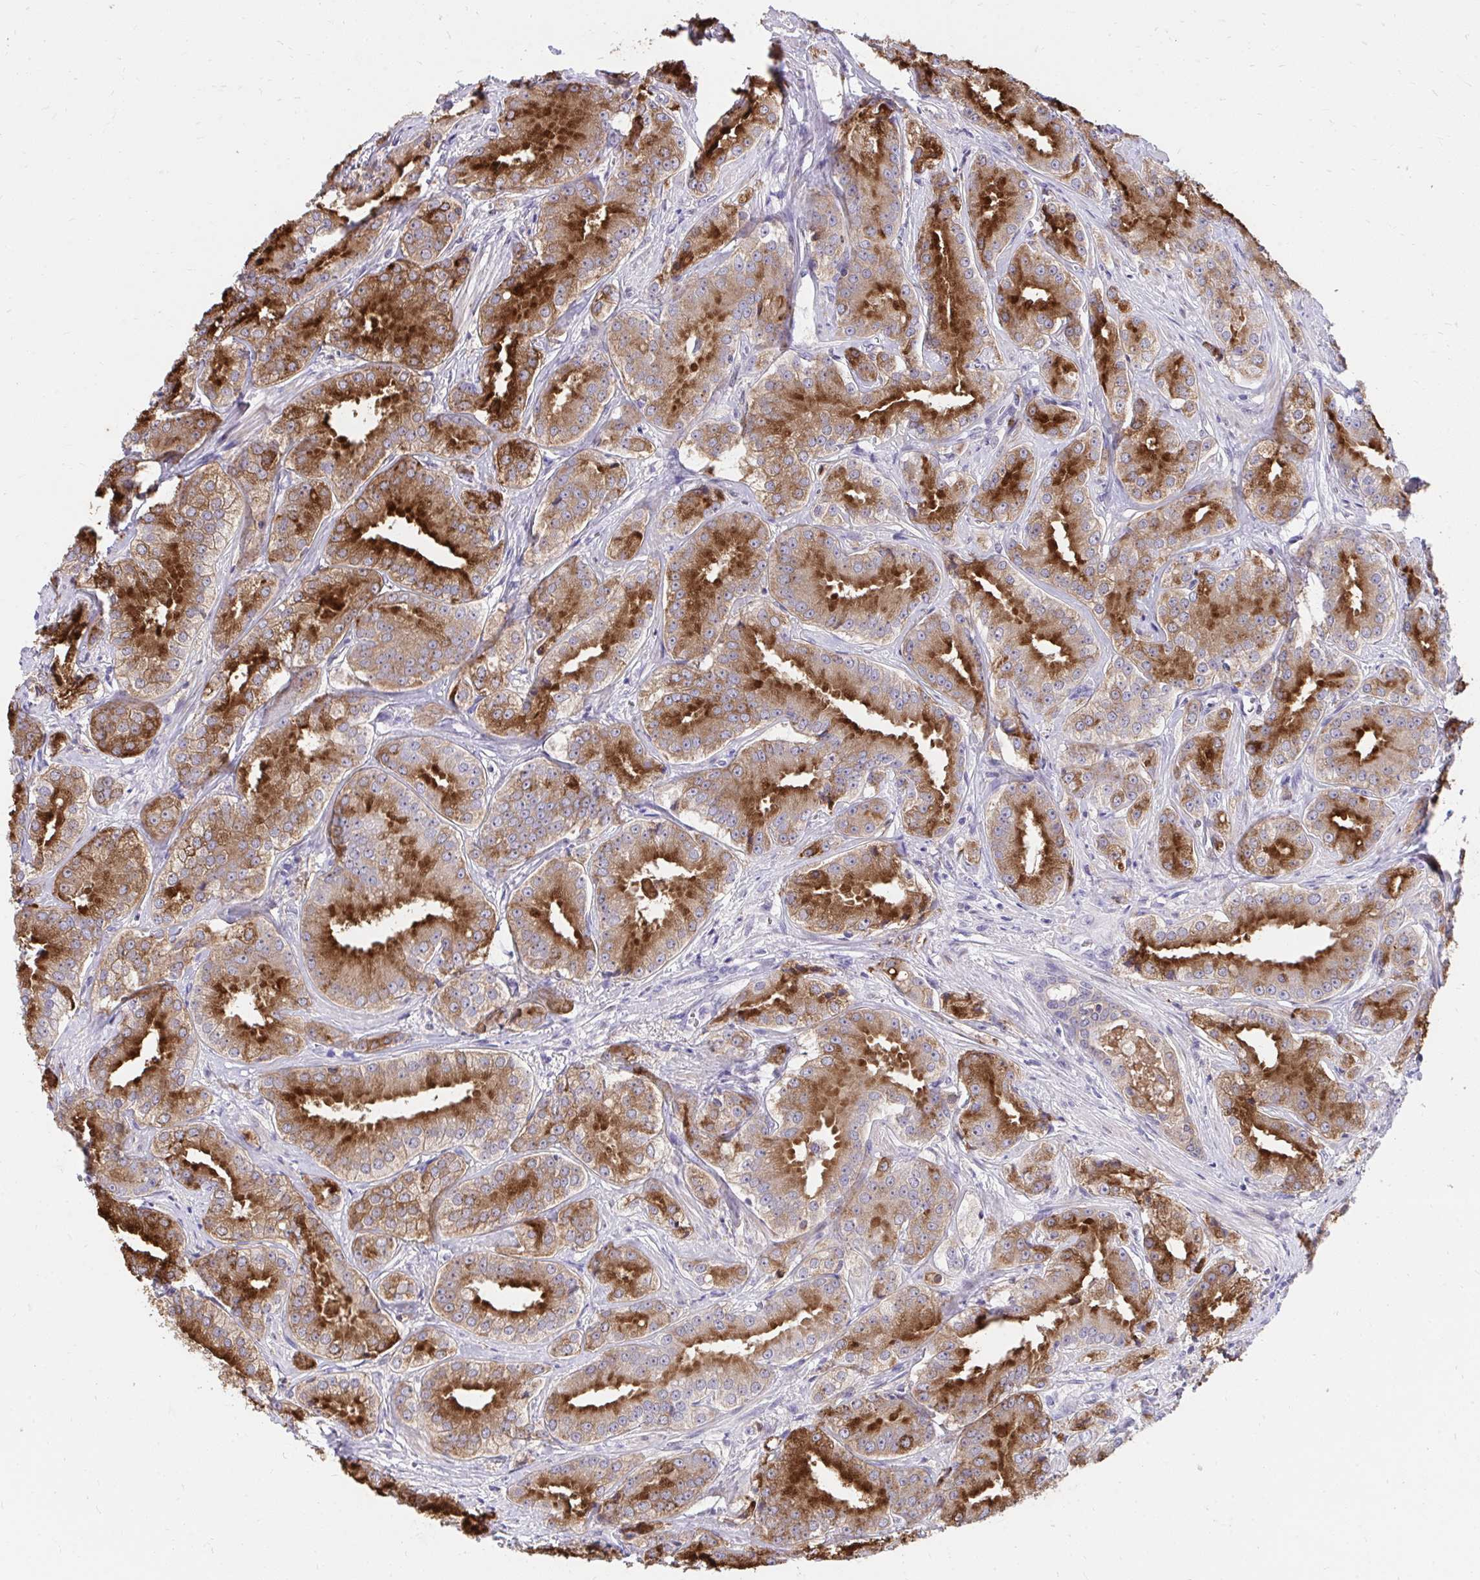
{"staining": {"intensity": "strong", "quantity": ">75%", "location": "cytoplasmic/membranous"}, "tissue": "prostate cancer", "cell_type": "Tumor cells", "image_type": "cancer", "snomed": [{"axis": "morphology", "description": "Adenocarcinoma, High grade"}, {"axis": "topography", "description": "Prostate"}], "caption": "IHC image of human prostate cancer stained for a protein (brown), which demonstrates high levels of strong cytoplasmic/membranous positivity in approximately >75% of tumor cells.", "gene": "KLK1", "patient": {"sex": "male", "age": 64}}